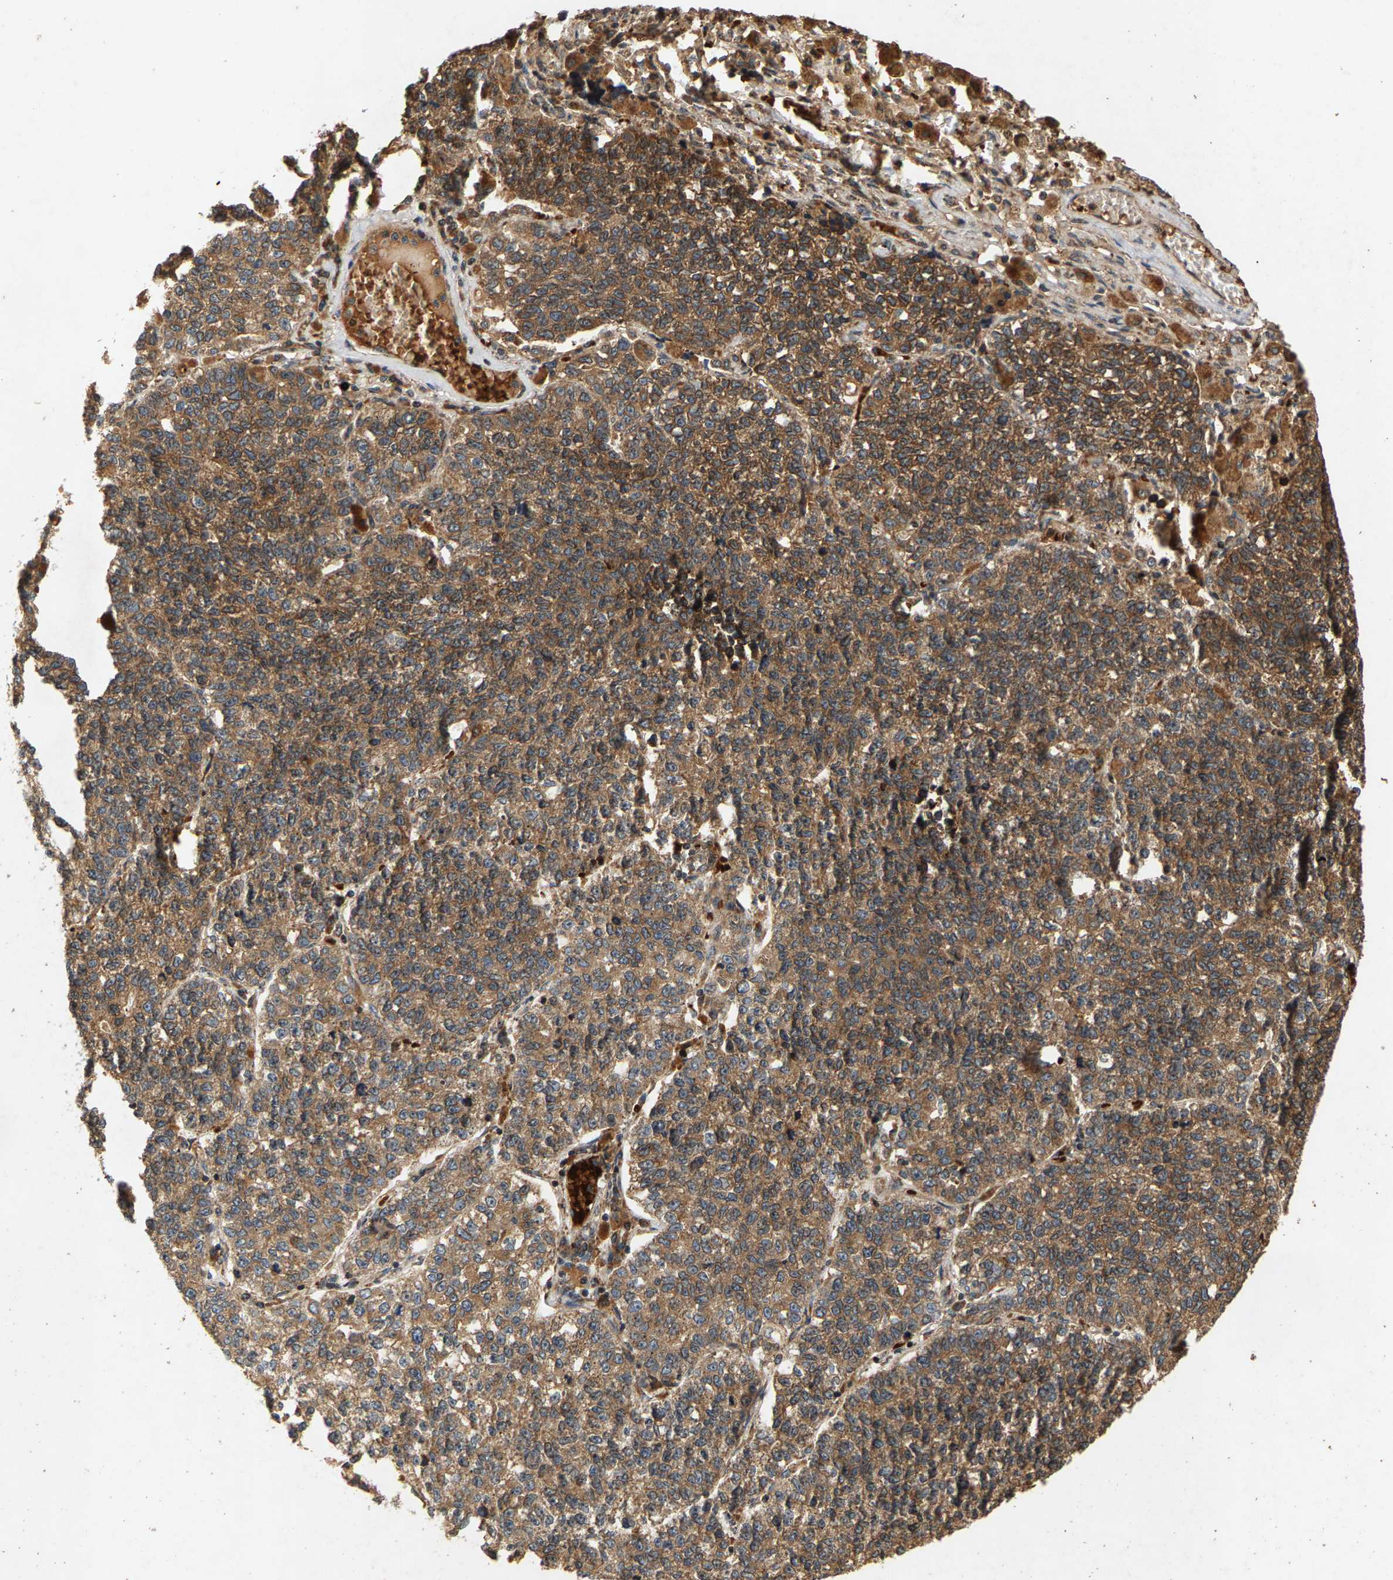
{"staining": {"intensity": "moderate", "quantity": ">75%", "location": "cytoplasmic/membranous"}, "tissue": "lung cancer", "cell_type": "Tumor cells", "image_type": "cancer", "snomed": [{"axis": "morphology", "description": "Adenocarcinoma, NOS"}, {"axis": "topography", "description": "Lung"}], "caption": "Immunohistochemistry image of human adenocarcinoma (lung) stained for a protein (brown), which reveals medium levels of moderate cytoplasmic/membranous expression in approximately >75% of tumor cells.", "gene": "CIDEC", "patient": {"sex": "male", "age": 49}}